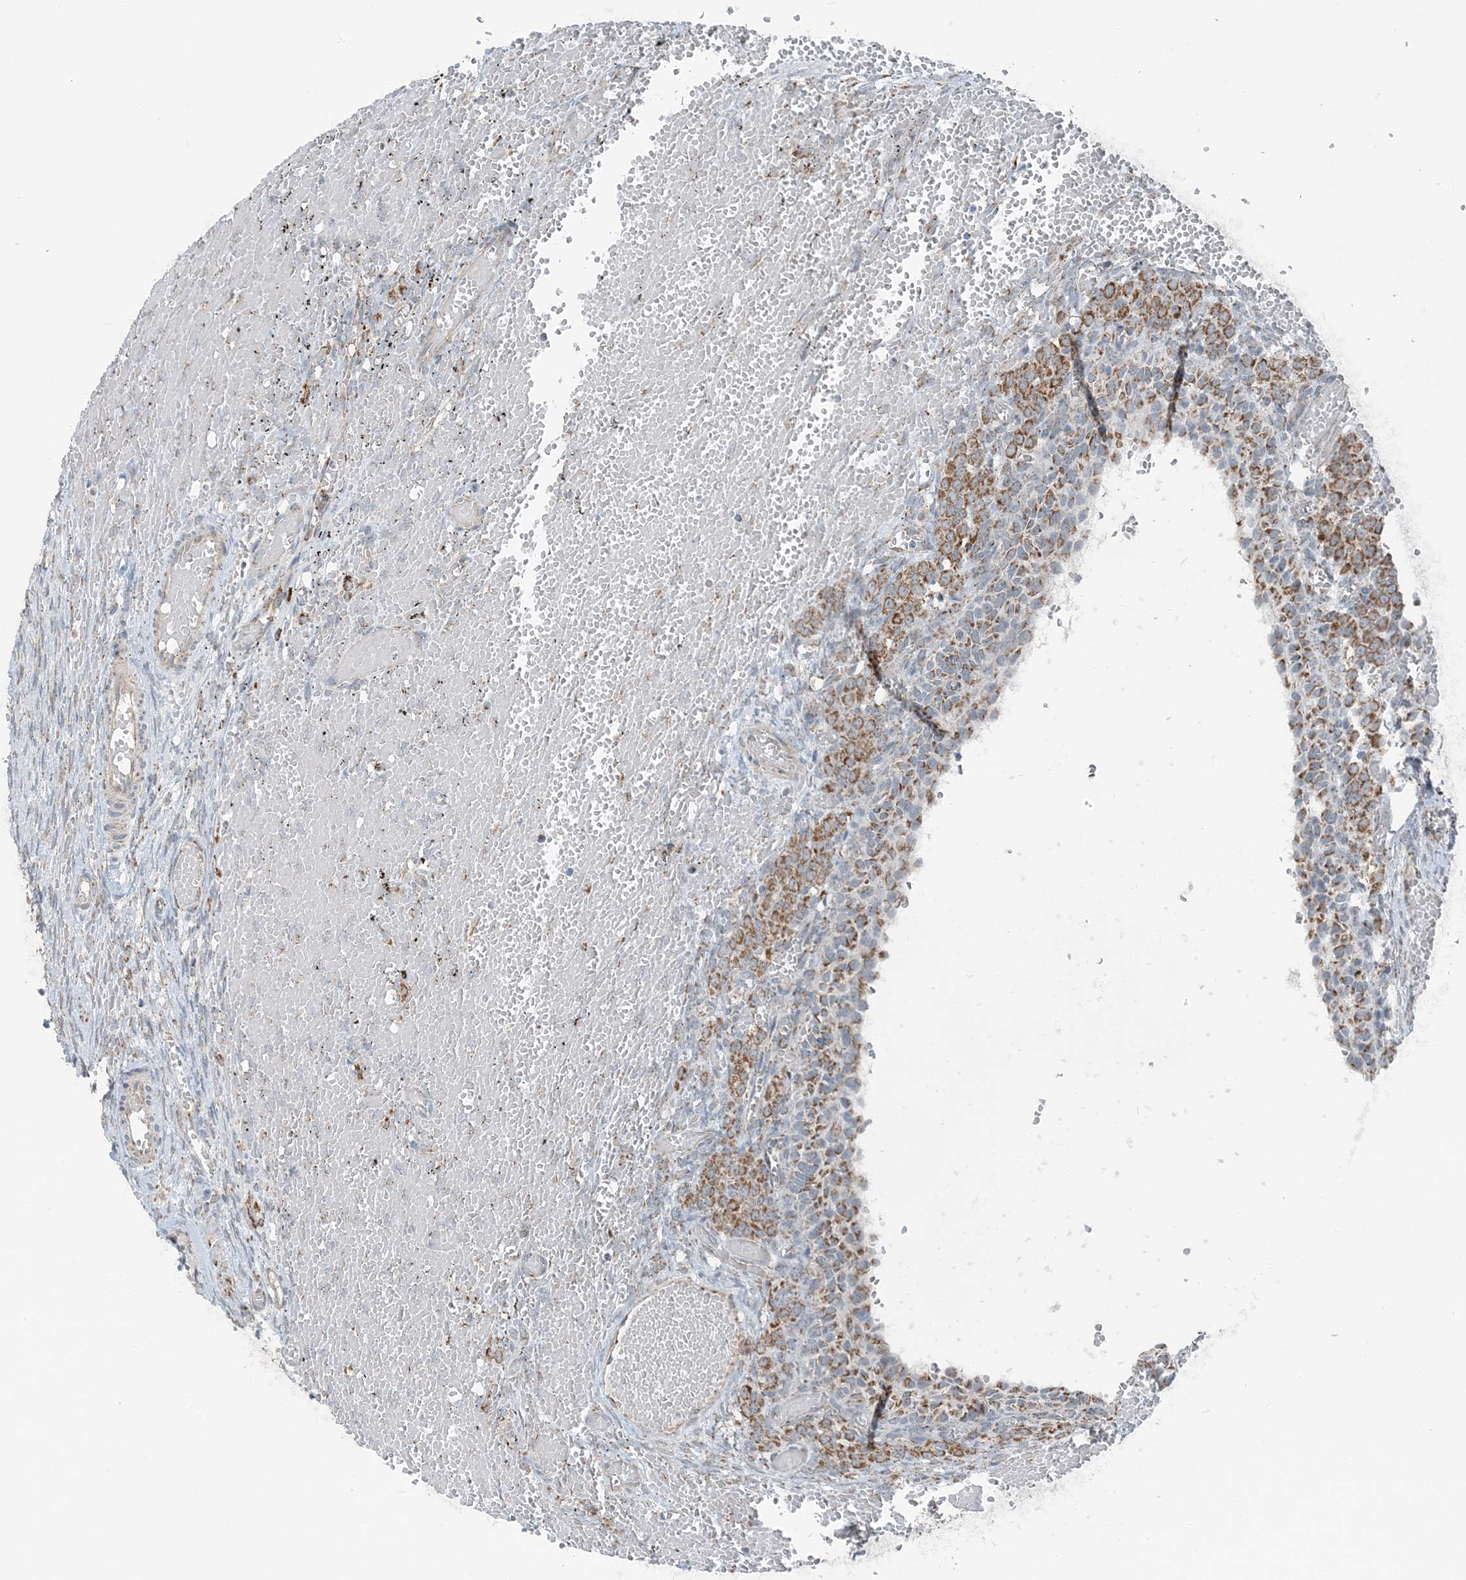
{"staining": {"intensity": "moderate", "quantity": ">75%", "location": "cytoplasmic/membranous"}, "tissue": "ovary", "cell_type": "Follicle cells", "image_type": "normal", "snomed": [{"axis": "morphology", "description": "Adenocarcinoma, NOS"}, {"axis": "topography", "description": "Endometrium"}], "caption": "This is a micrograph of immunohistochemistry staining of benign ovary, which shows moderate expression in the cytoplasmic/membranous of follicle cells.", "gene": "PILRB", "patient": {"sex": "female", "age": 32}}